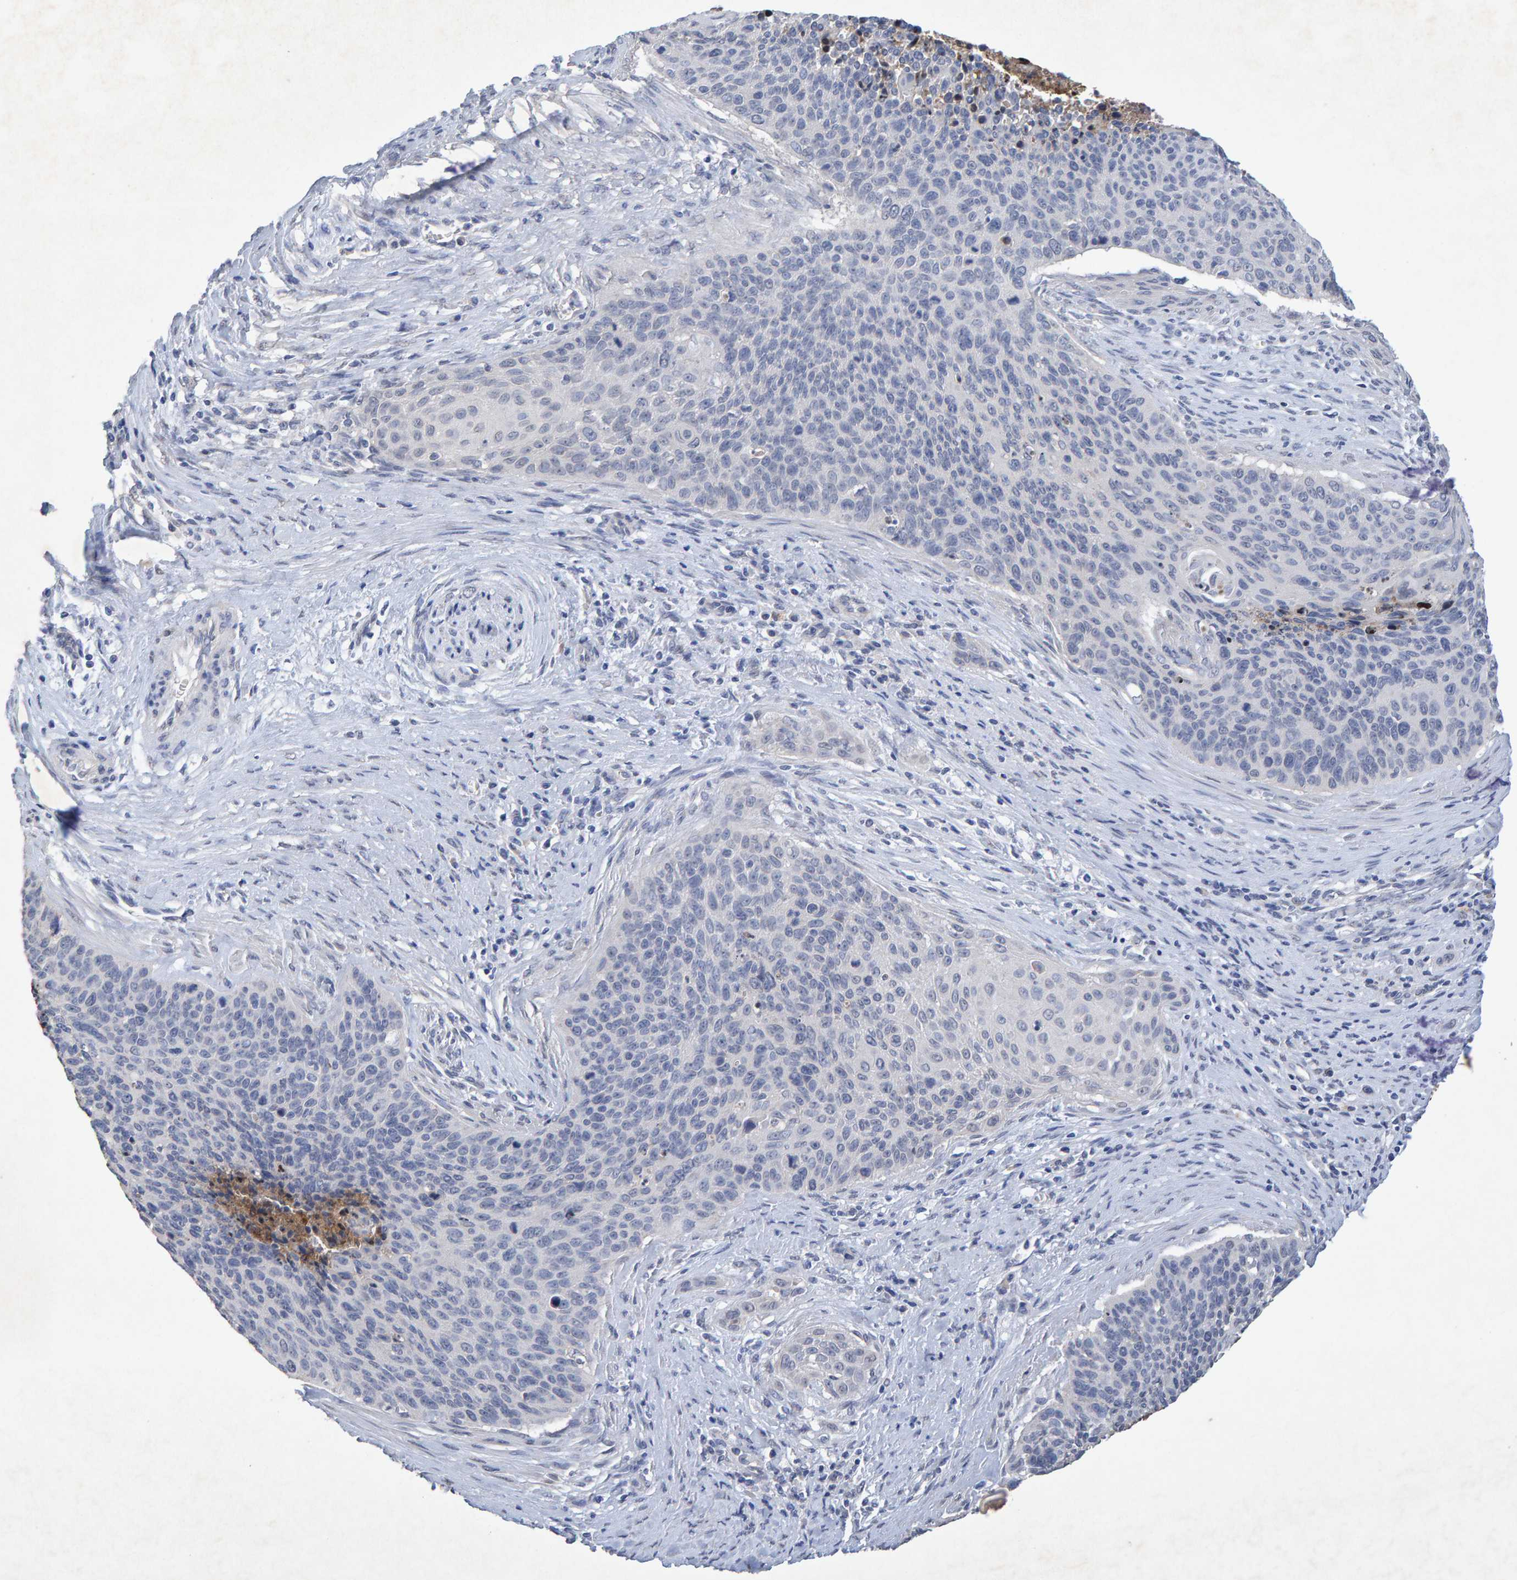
{"staining": {"intensity": "negative", "quantity": "none", "location": "none"}, "tissue": "cervical cancer", "cell_type": "Tumor cells", "image_type": "cancer", "snomed": [{"axis": "morphology", "description": "Squamous cell carcinoma, NOS"}, {"axis": "topography", "description": "Cervix"}], "caption": "Immunohistochemistry of cervical cancer (squamous cell carcinoma) reveals no staining in tumor cells.", "gene": "CTH", "patient": {"sex": "female", "age": 55}}